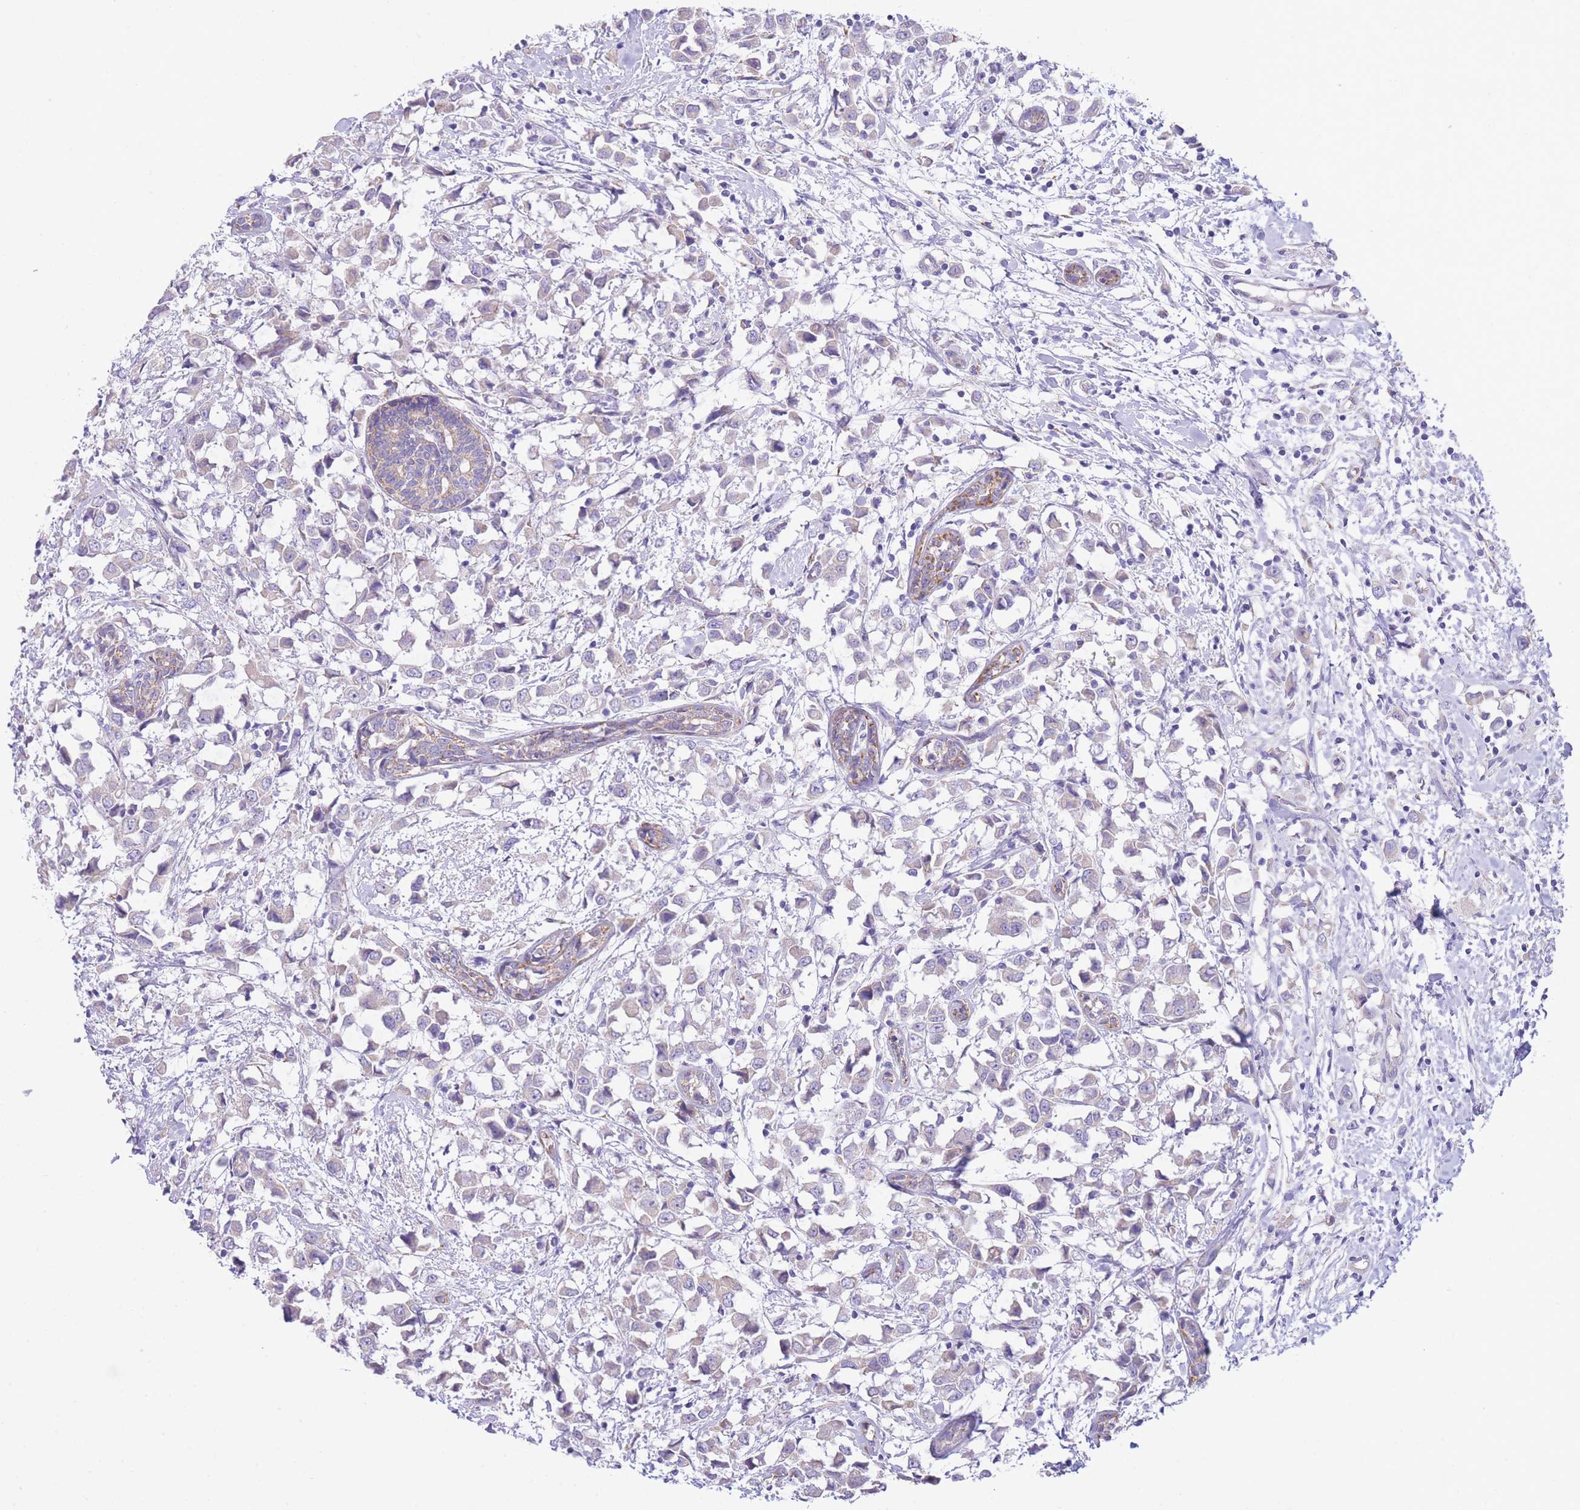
{"staining": {"intensity": "negative", "quantity": "none", "location": "none"}, "tissue": "breast cancer", "cell_type": "Tumor cells", "image_type": "cancer", "snomed": [{"axis": "morphology", "description": "Duct carcinoma"}, {"axis": "topography", "description": "Breast"}], "caption": "This is a photomicrograph of immunohistochemistry staining of breast cancer (invasive ductal carcinoma), which shows no staining in tumor cells. (IHC, brightfield microscopy, high magnification).", "gene": "PGM1", "patient": {"sex": "female", "age": 61}}